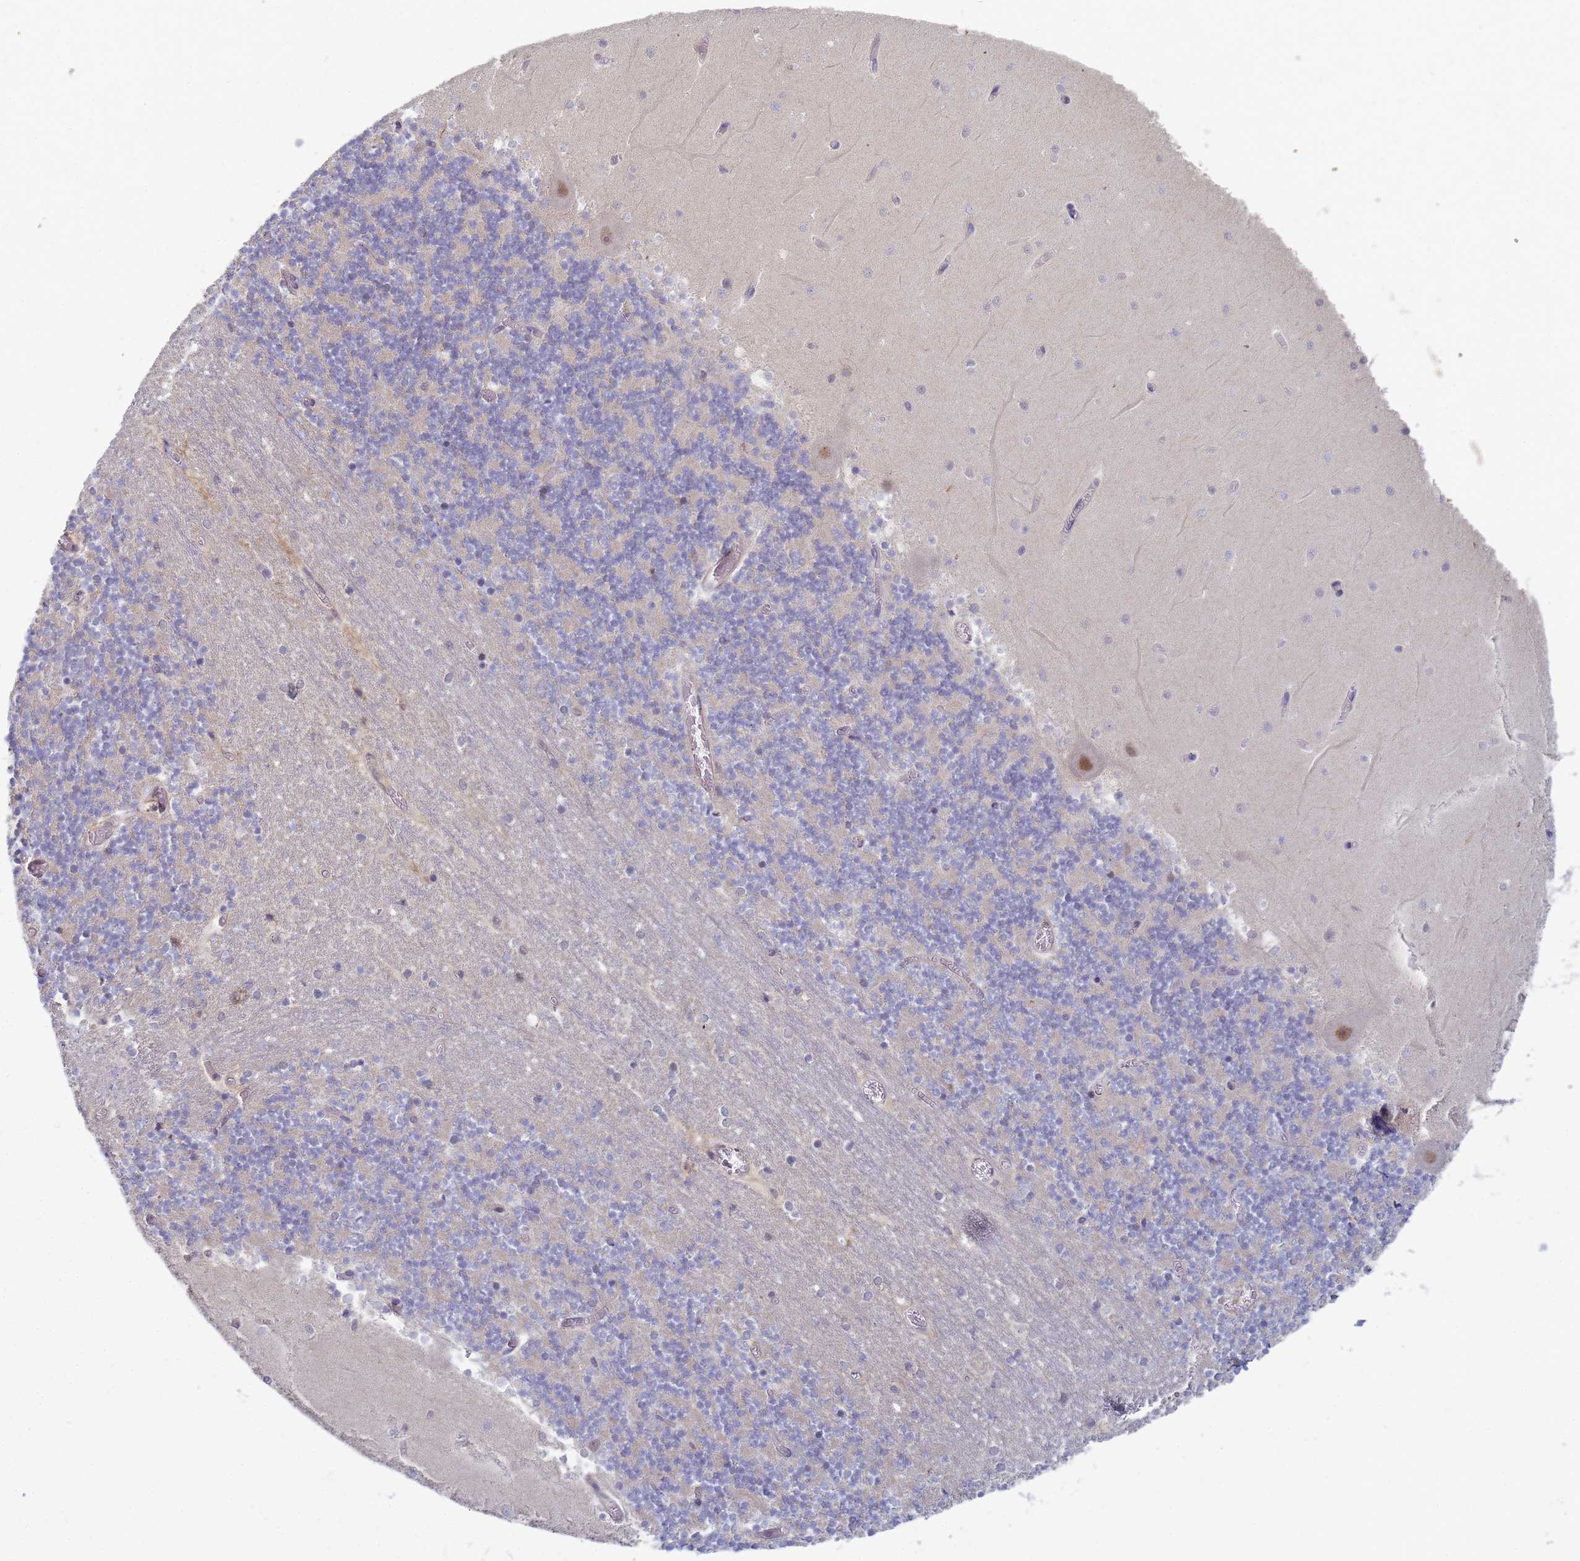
{"staining": {"intensity": "negative", "quantity": "none", "location": "none"}, "tissue": "cerebellum", "cell_type": "Cells in granular layer", "image_type": "normal", "snomed": [{"axis": "morphology", "description": "Normal tissue, NOS"}, {"axis": "topography", "description": "Cerebellum"}], "caption": "The image demonstrates no significant staining in cells in granular layer of cerebellum. (Stains: DAB (3,3'-diaminobenzidine) immunohistochemistry with hematoxylin counter stain, Microscopy: brightfield microscopy at high magnification).", "gene": "SHARPIN", "patient": {"sex": "female", "age": 28}}